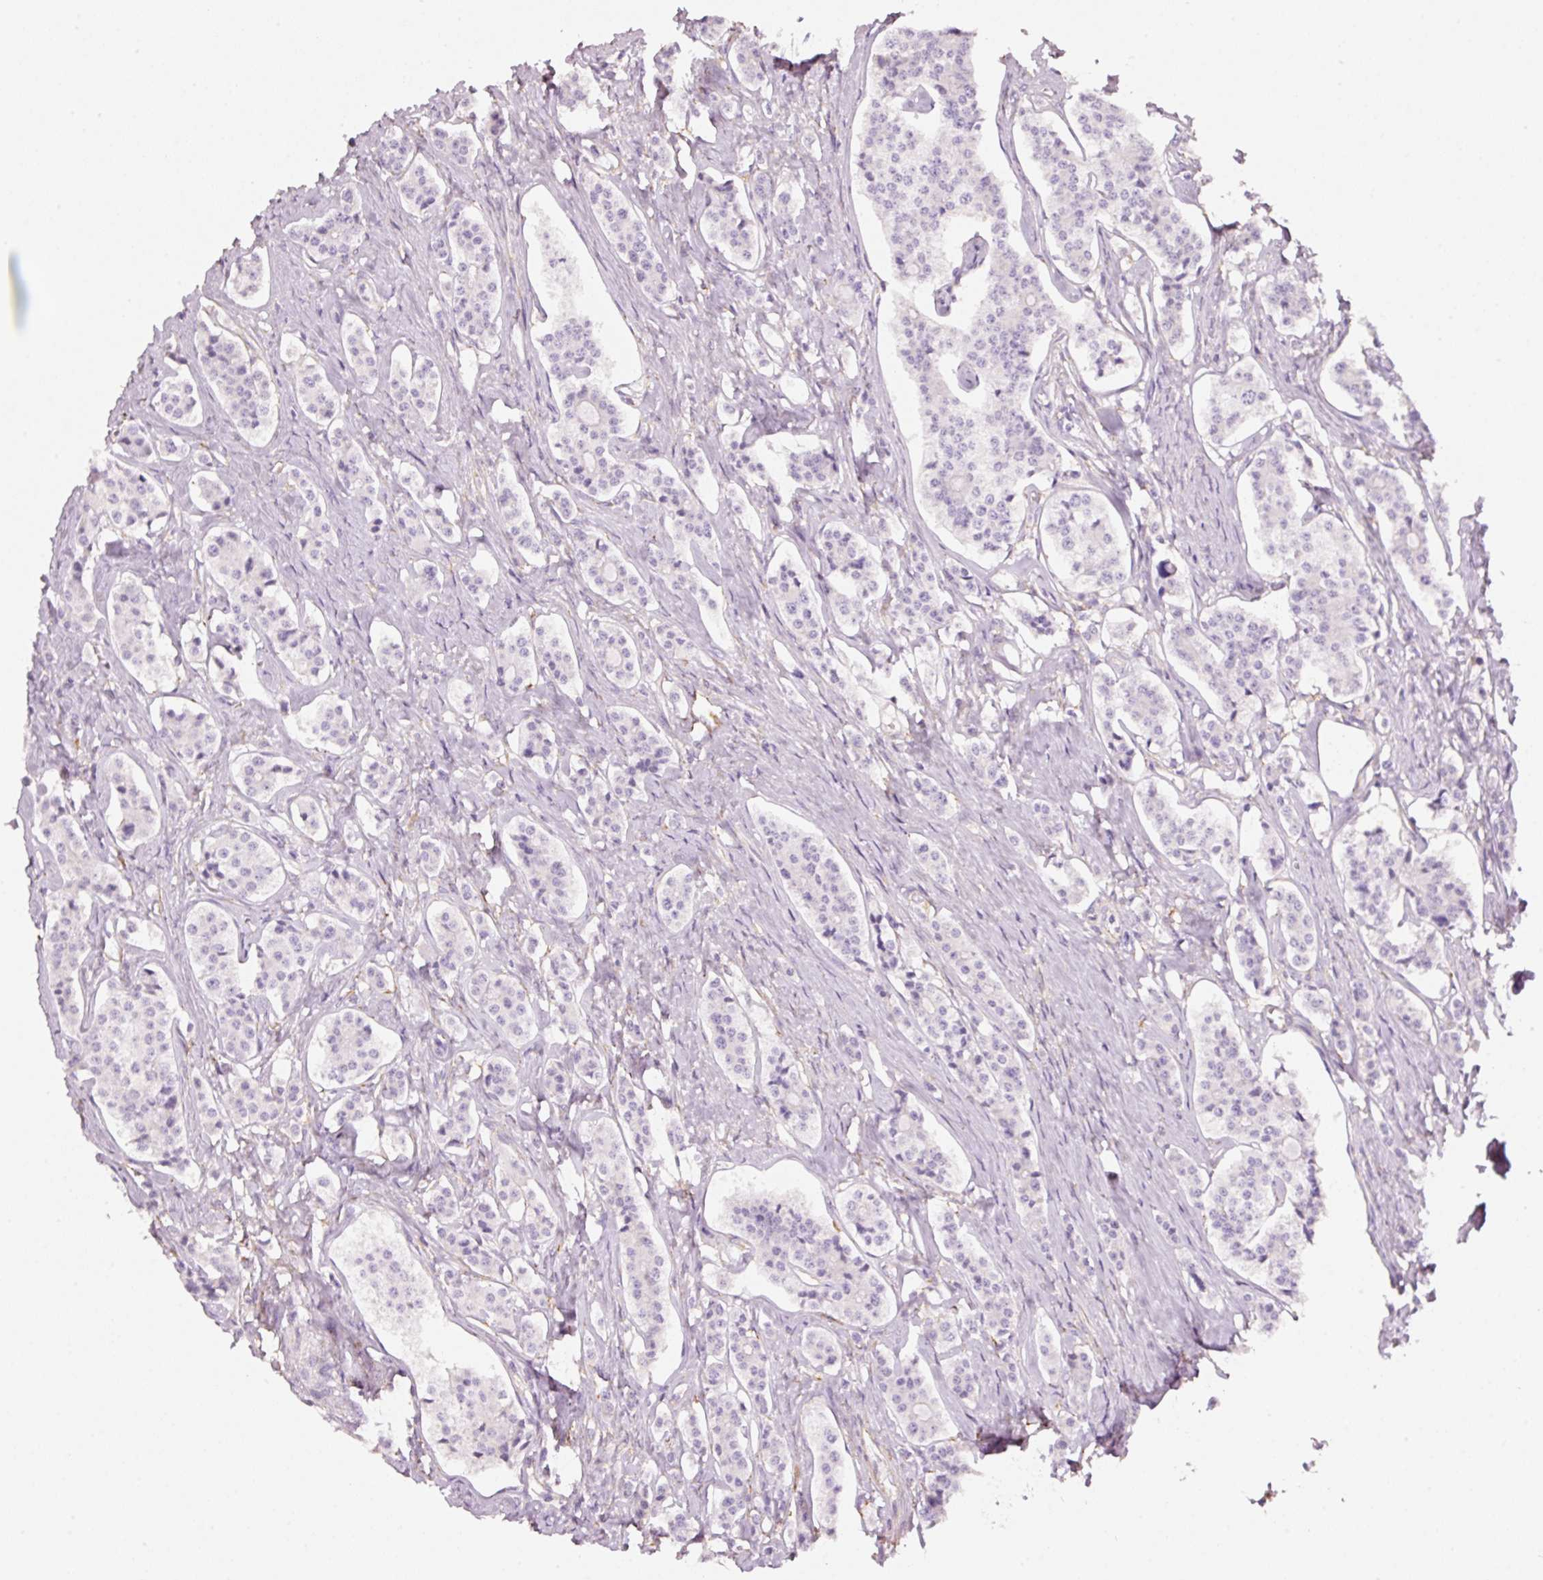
{"staining": {"intensity": "negative", "quantity": "none", "location": "none"}, "tissue": "carcinoid", "cell_type": "Tumor cells", "image_type": "cancer", "snomed": [{"axis": "morphology", "description": "Carcinoid, malignant, NOS"}, {"axis": "topography", "description": "Small intestine"}], "caption": "A high-resolution micrograph shows IHC staining of carcinoid, which shows no significant expression in tumor cells. (DAB (3,3'-diaminobenzidine) immunohistochemistry, high magnification).", "gene": "GCG", "patient": {"sex": "male", "age": 63}}